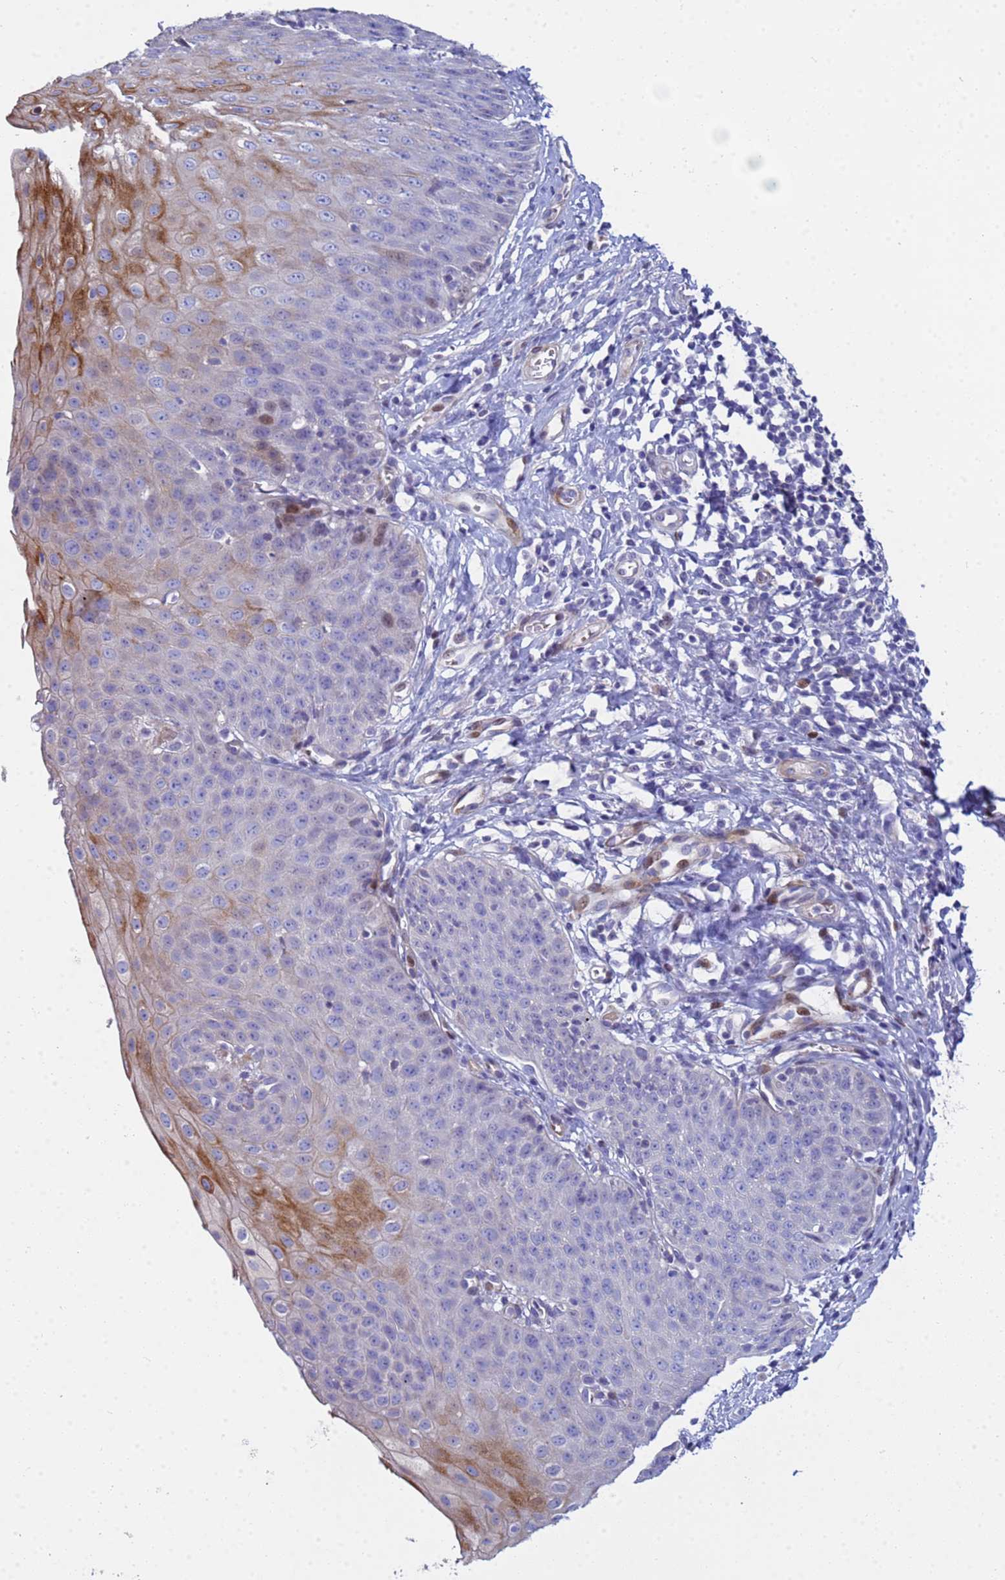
{"staining": {"intensity": "moderate", "quantity": "25%-75%", "location": "cytoplasmic/membranous,nuclear"}, "tissue": "esophagus", "cell_type": "Squamous epithelial cells", "image_type": "normal", "snomed": [{"axis": "morphology", "description": "Normal tissue, NOS"}, {"axis": "topography", "description": "Esophagus"}], "caption": "An IHC micrograph of normal tissue is shown. Protein staining in brown highlights moderate cytoplasmic/membranous,nuclear positivity in esophagus within squamous epithelial cells. (DAB (3,3'-diaminobenzidine) IHC with brightfield microscopy, high magnification).", "gene": "PPP6R1", "patient": {"sex": "male", "age": 71}}